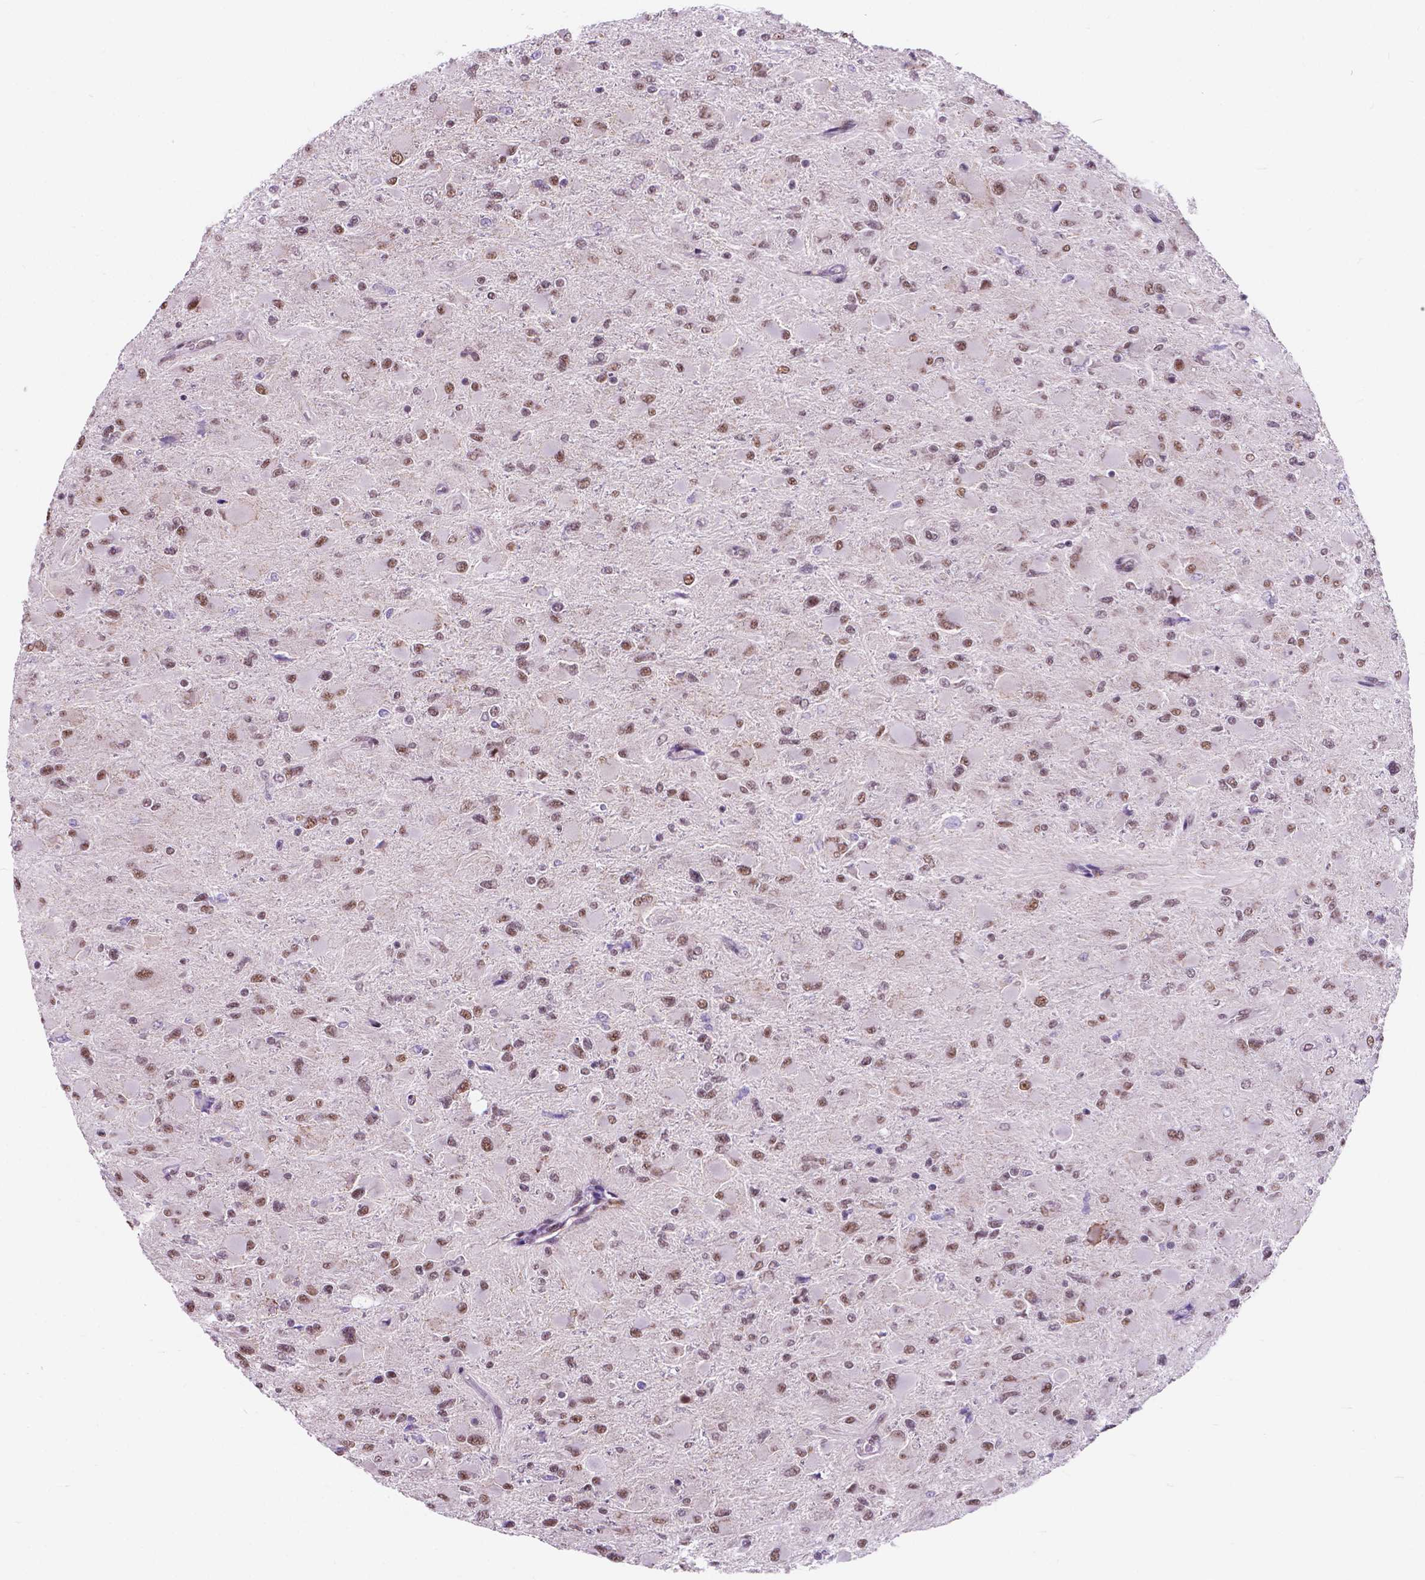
{"staining": {"intensity": "moderate", "quantity": ">75%", "location": "nuclear"}, "tissue": "glioma", "cell_type": "Tumor cells", "image_type": "cancer", "snomed": [{"axis": "morphology", "description": "Glioma, malignant, High grade"}, {"axis": "topography", "description": "Cerebral cortex"}], "caption": "DAB (3,3'-diaminobenzidine) immunohistochemical staining of human high-grade glioma (malignant) shows moderate nuclear protein staining in approximately >75% of tumor cells.", "gene": "BCAS2", "patient": {"sex": "female", "age": 36}}